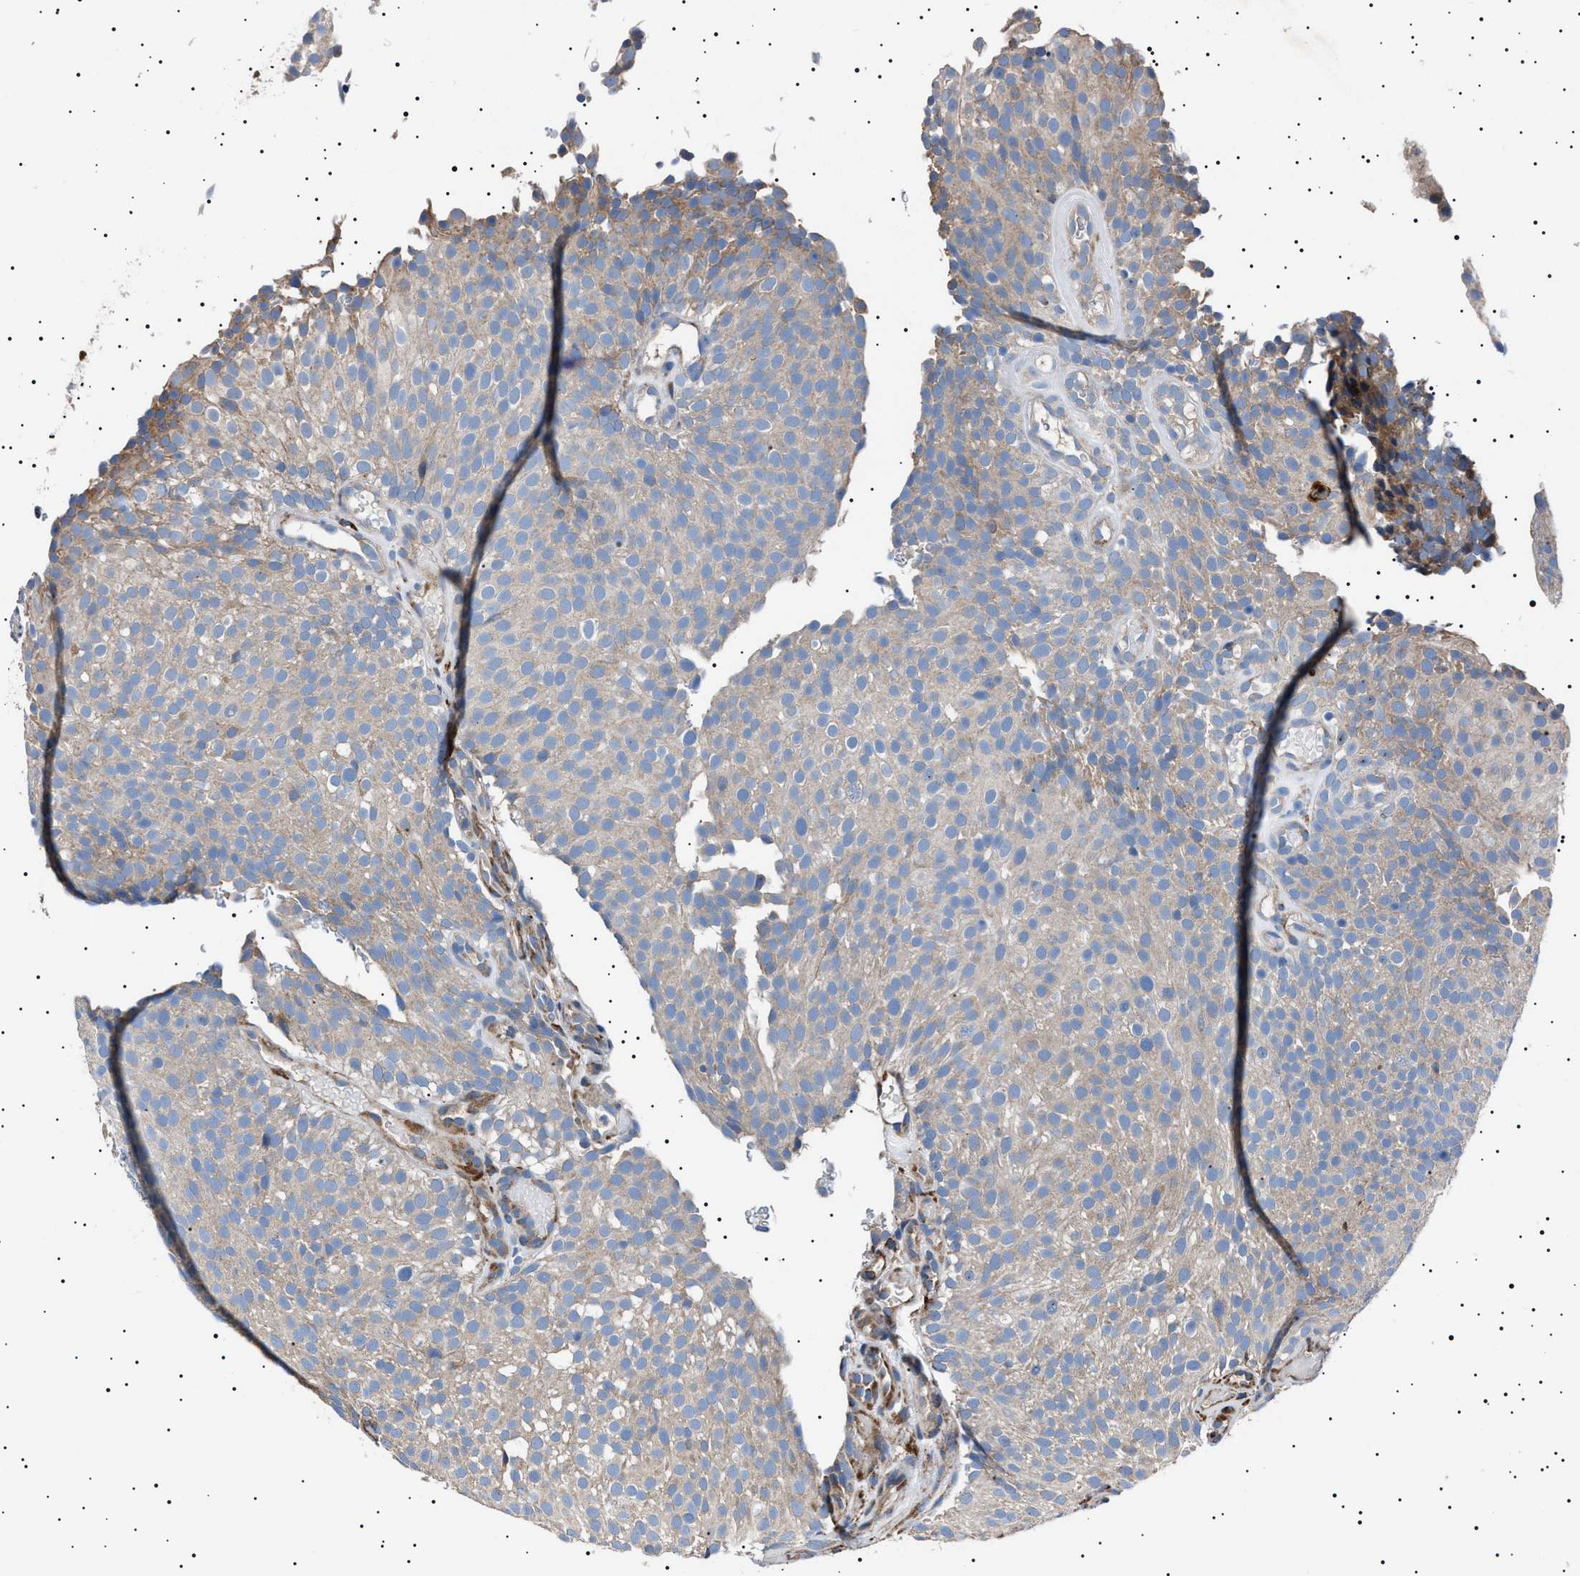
{"staining": {"intensity": "weak", "quantity": "25%-75%", "location": "cytoplasmic/membranous"}, "tissue": "urothelial cancer", "cell_type": "Tumor cells", "image_type": "cancer", "snomed": [{"axis": "morphology", "description": "Urothelial carcinoma, Low grade"}, {"axis": "topography", "description": "Urinary bladder"}], "caption": "Immunohistochemical staining of human urothelial carcinoma (low-grade) demonstrates weak cytoplasmic/membranous protein staining in approximately 25%-75% of tumor cells.", "gene": "TOP1MT", "patient": {"sex": "male", "age": 78}}